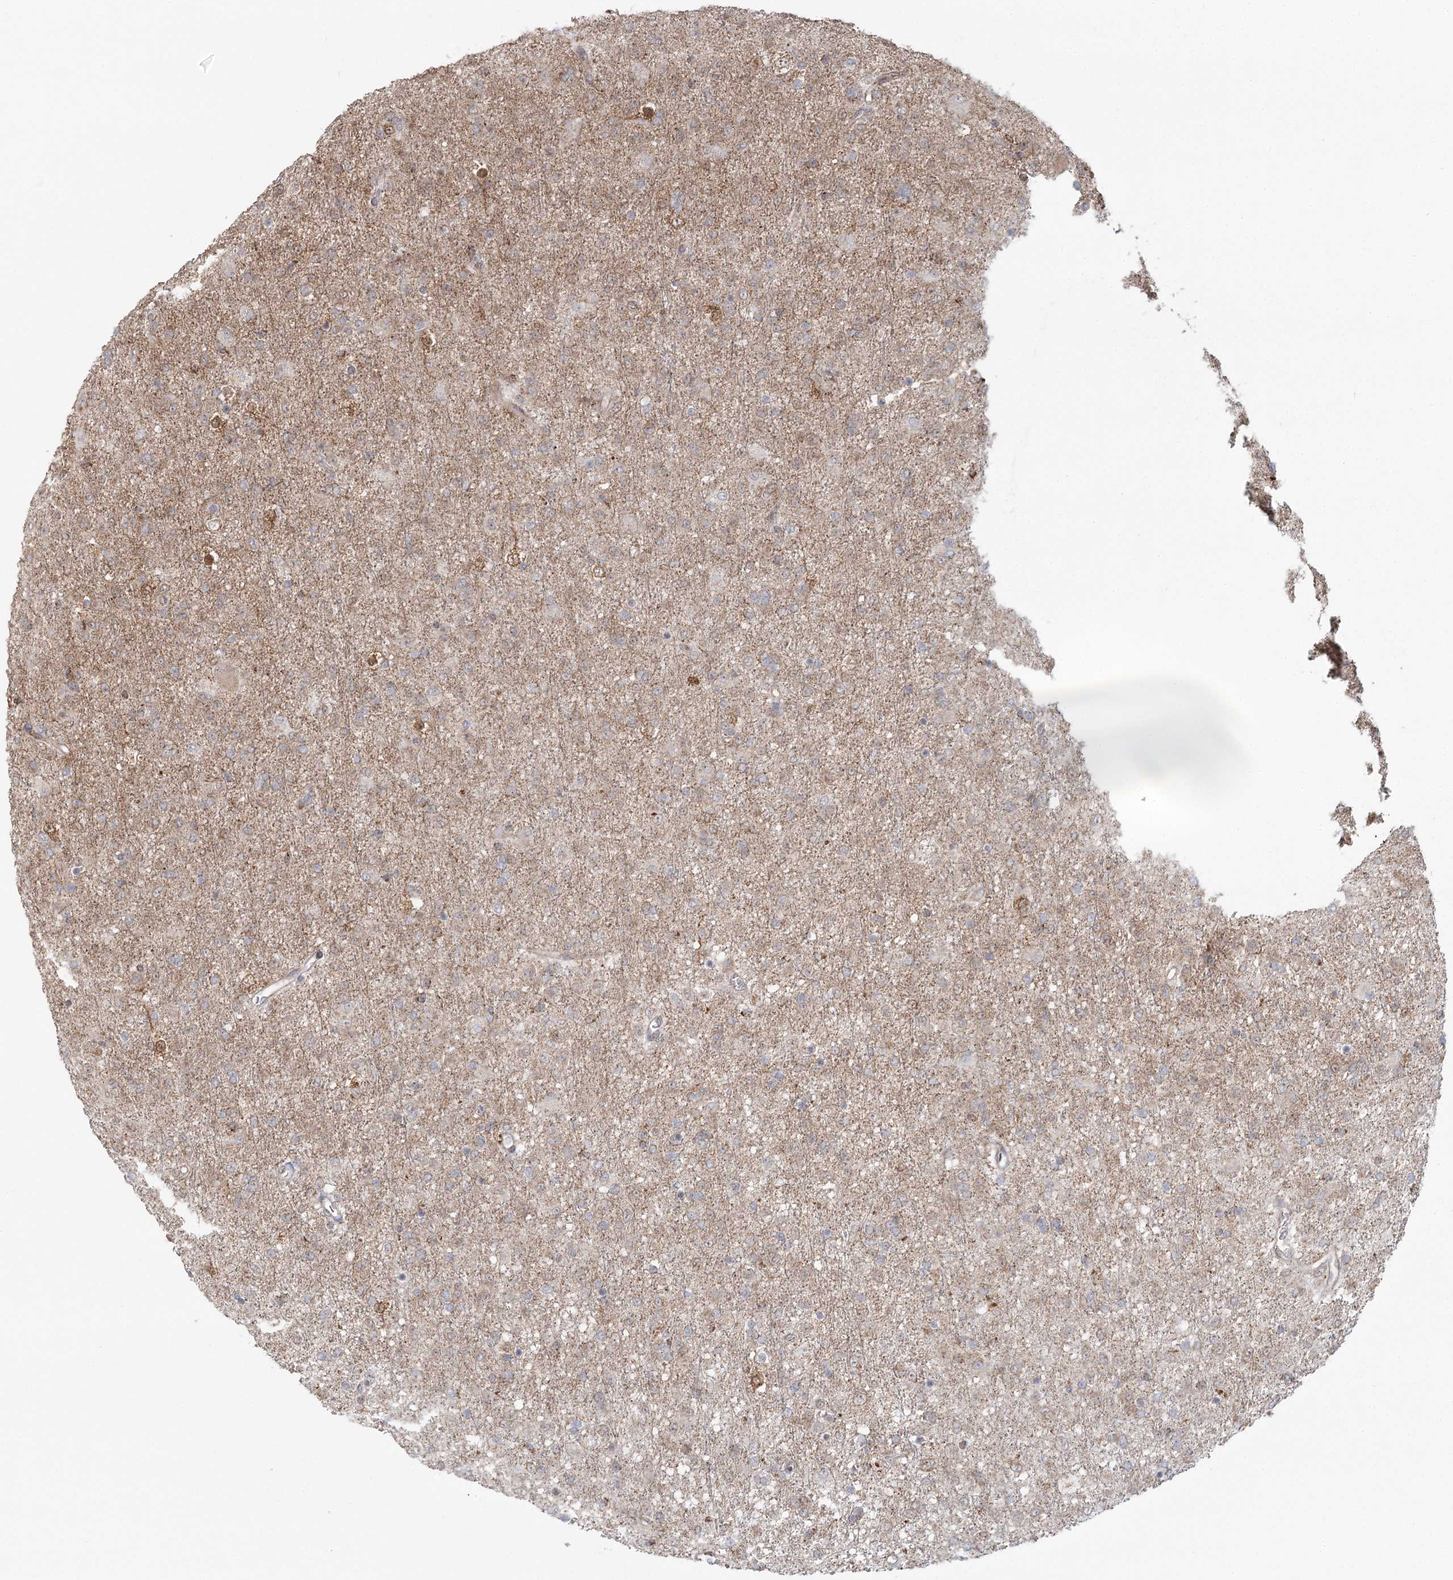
{"staining": {"intensity": "weak", "quantity": "25%-75%", "location": "cytoplasmic/membranous"}, "tissue": "glioma", "cell_type": "Tumor cells", "image_type": "cancer", "snomed": [{"axis": "morphology", "description": "Glioma, malignant, Low grade"}, {"axis": "topography", "description": "Brain"}], "caption": "A low amount of weak cytoplasmic/membranous positivity is appreciated in about 25%-75% of tumor cells in malignant glioma (low-grade) tissue.", "gene": "LACTB", "patient": {"sex": "male", "age": 65}}